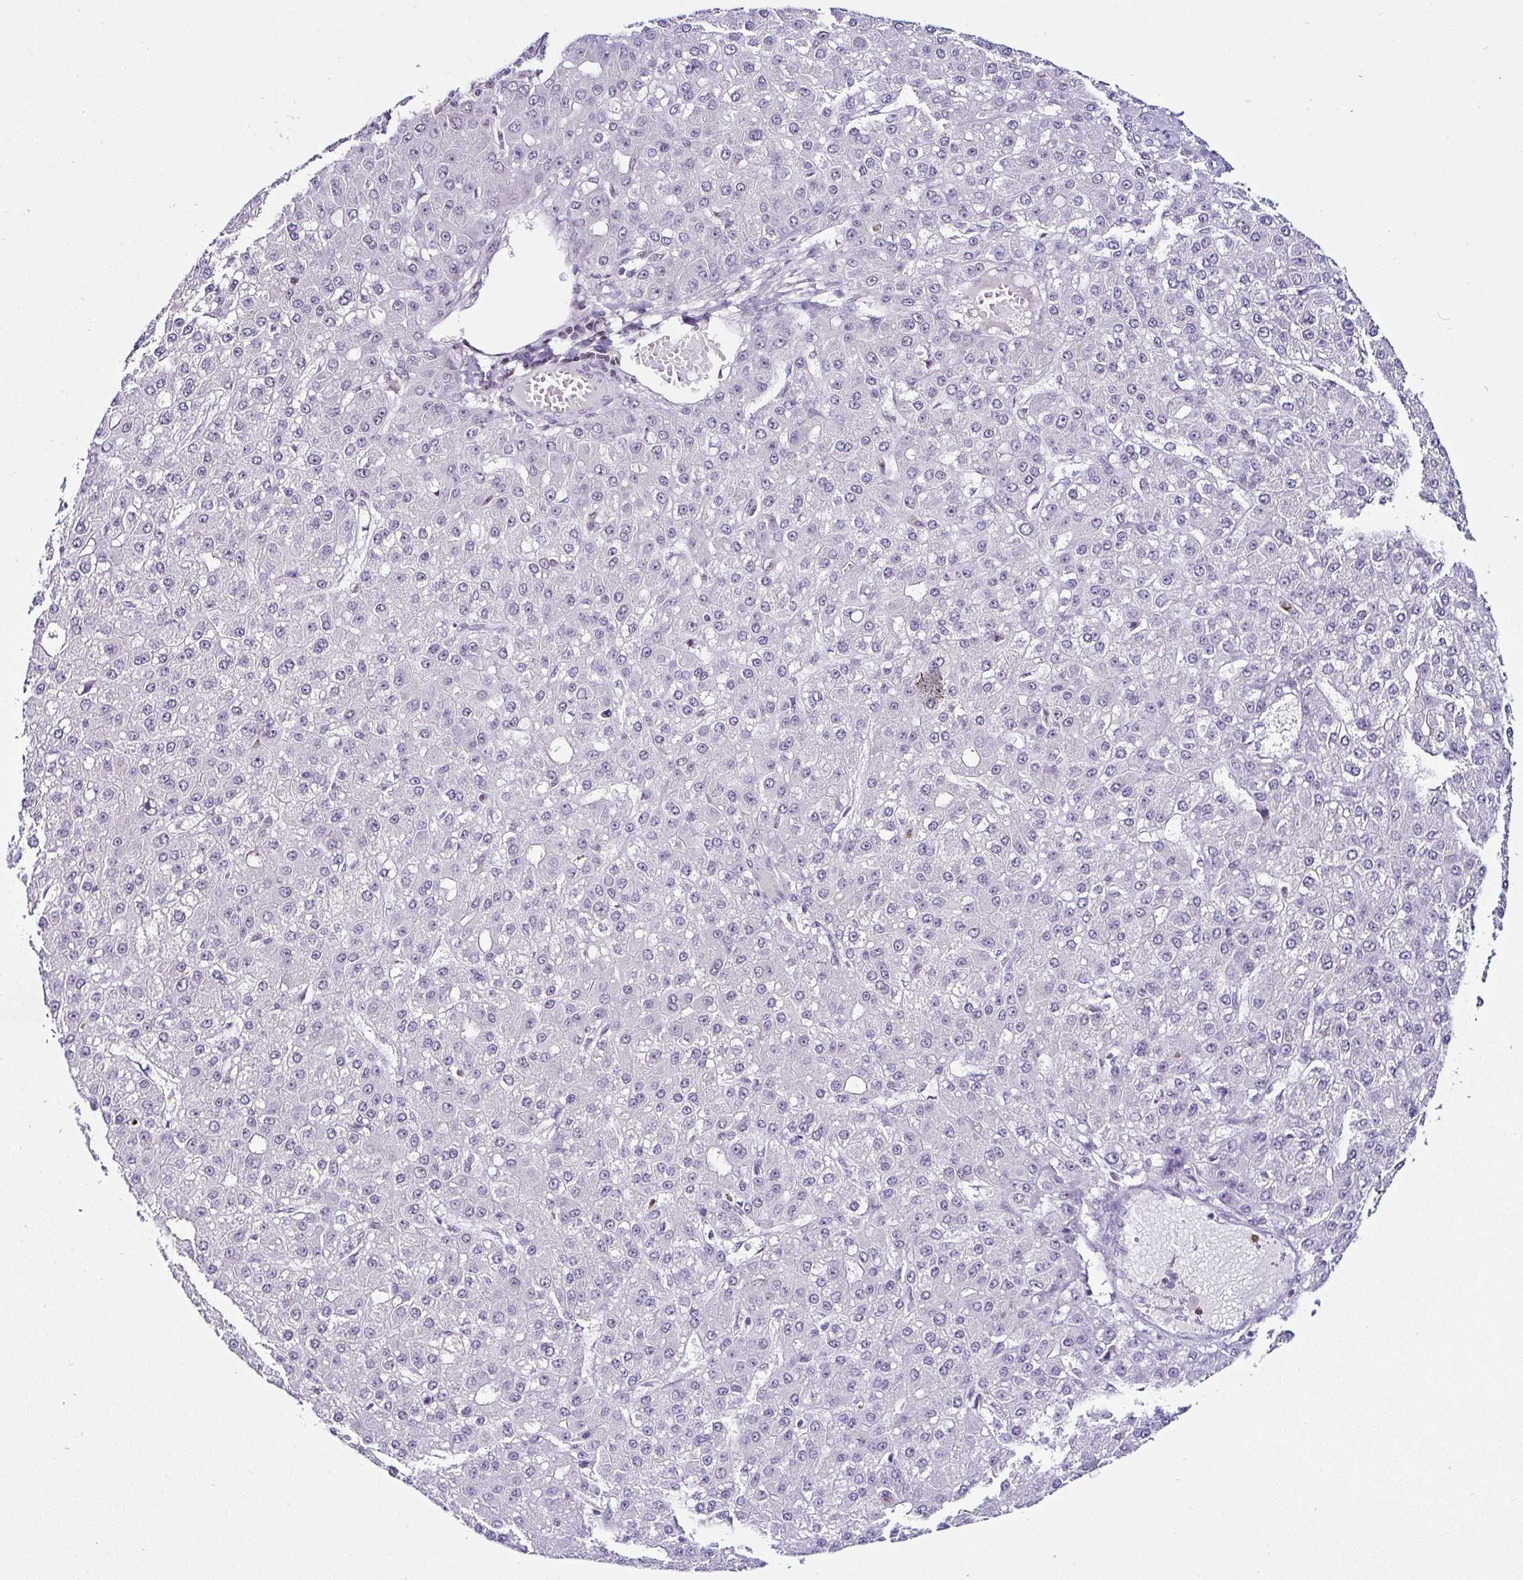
{"staining": {"intensity": "negative", "quantity": "none", "location": "none"}, "tissue": "liver cancer", "cell_type": "Tumor cells", "image_type": "cancer", "snomed": [{"axis": "morphology", "description": "Carcinoma, Hepatocellular, NOS"}, {"axis": "topography", "description": "Liver"}], "caption": "A histopathology image of hepatocellular carcinoma (liver) stained for a protein shows no brown staining in tumor cells.", "gene": "PTPN2", "patient": {"sex": "male", "age": 67}}